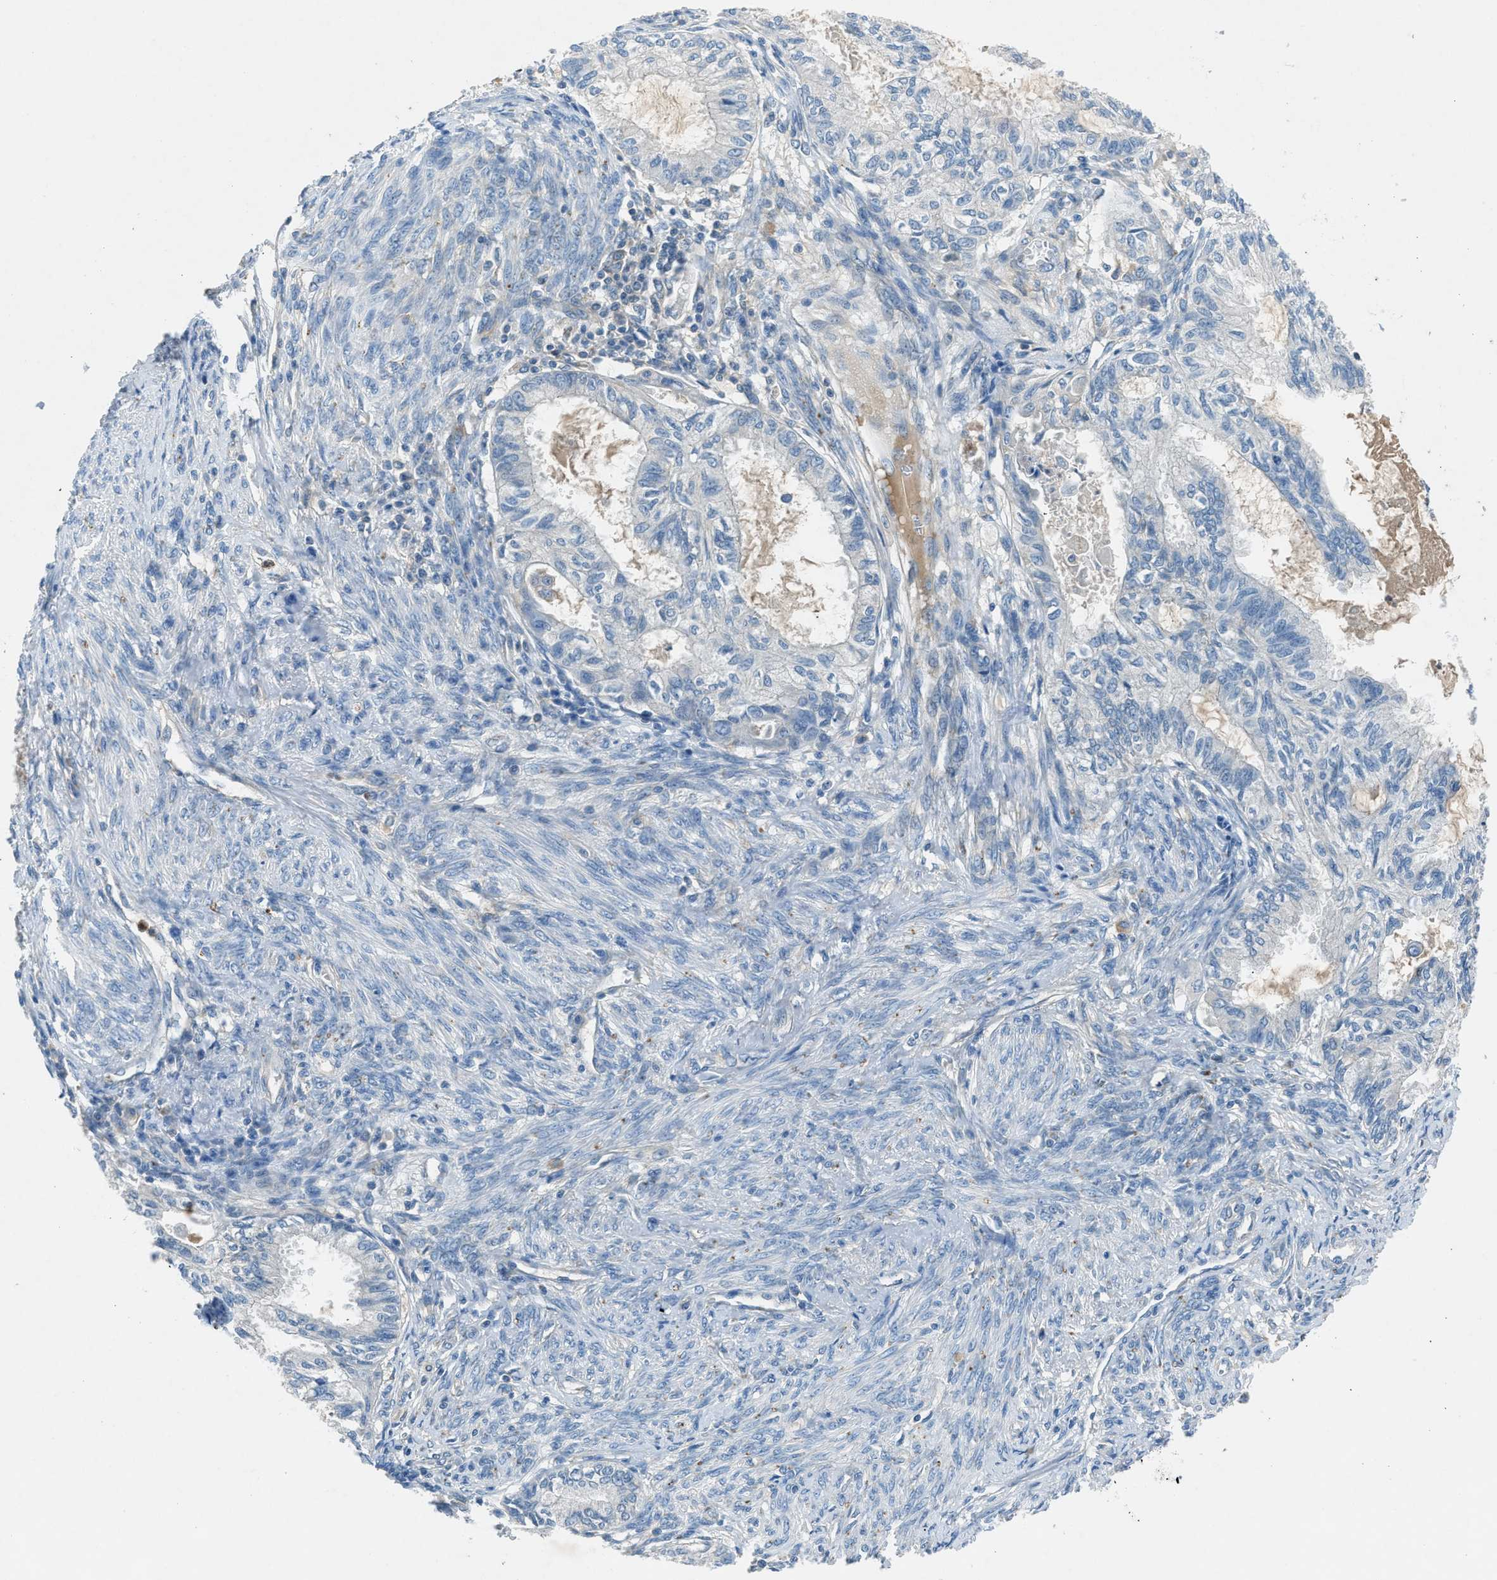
{"staining": {"intensity": "negative", "quantity": "none", "location": "none"}, "tissue": "cervical cancer", "cell_type": "Tumor cells", "image_type": "cancer", "snomed": [{"axis": "morphology", "description": "Normal tissue, NOS"}, {"axis": "morphology", "description": "Adenocarcinoma, NOS"}, {"axis": "topography", "description": "Cervix"}, {"axis": "topography", "description": "Endometrium"}], "caption": "This is an immunohistochemistry image of human cervical cancer (adenocarcinoma). There is no expression in tumor cells.", "gene": "BMP1", "patient": {"sex": "female", "age": 86}}